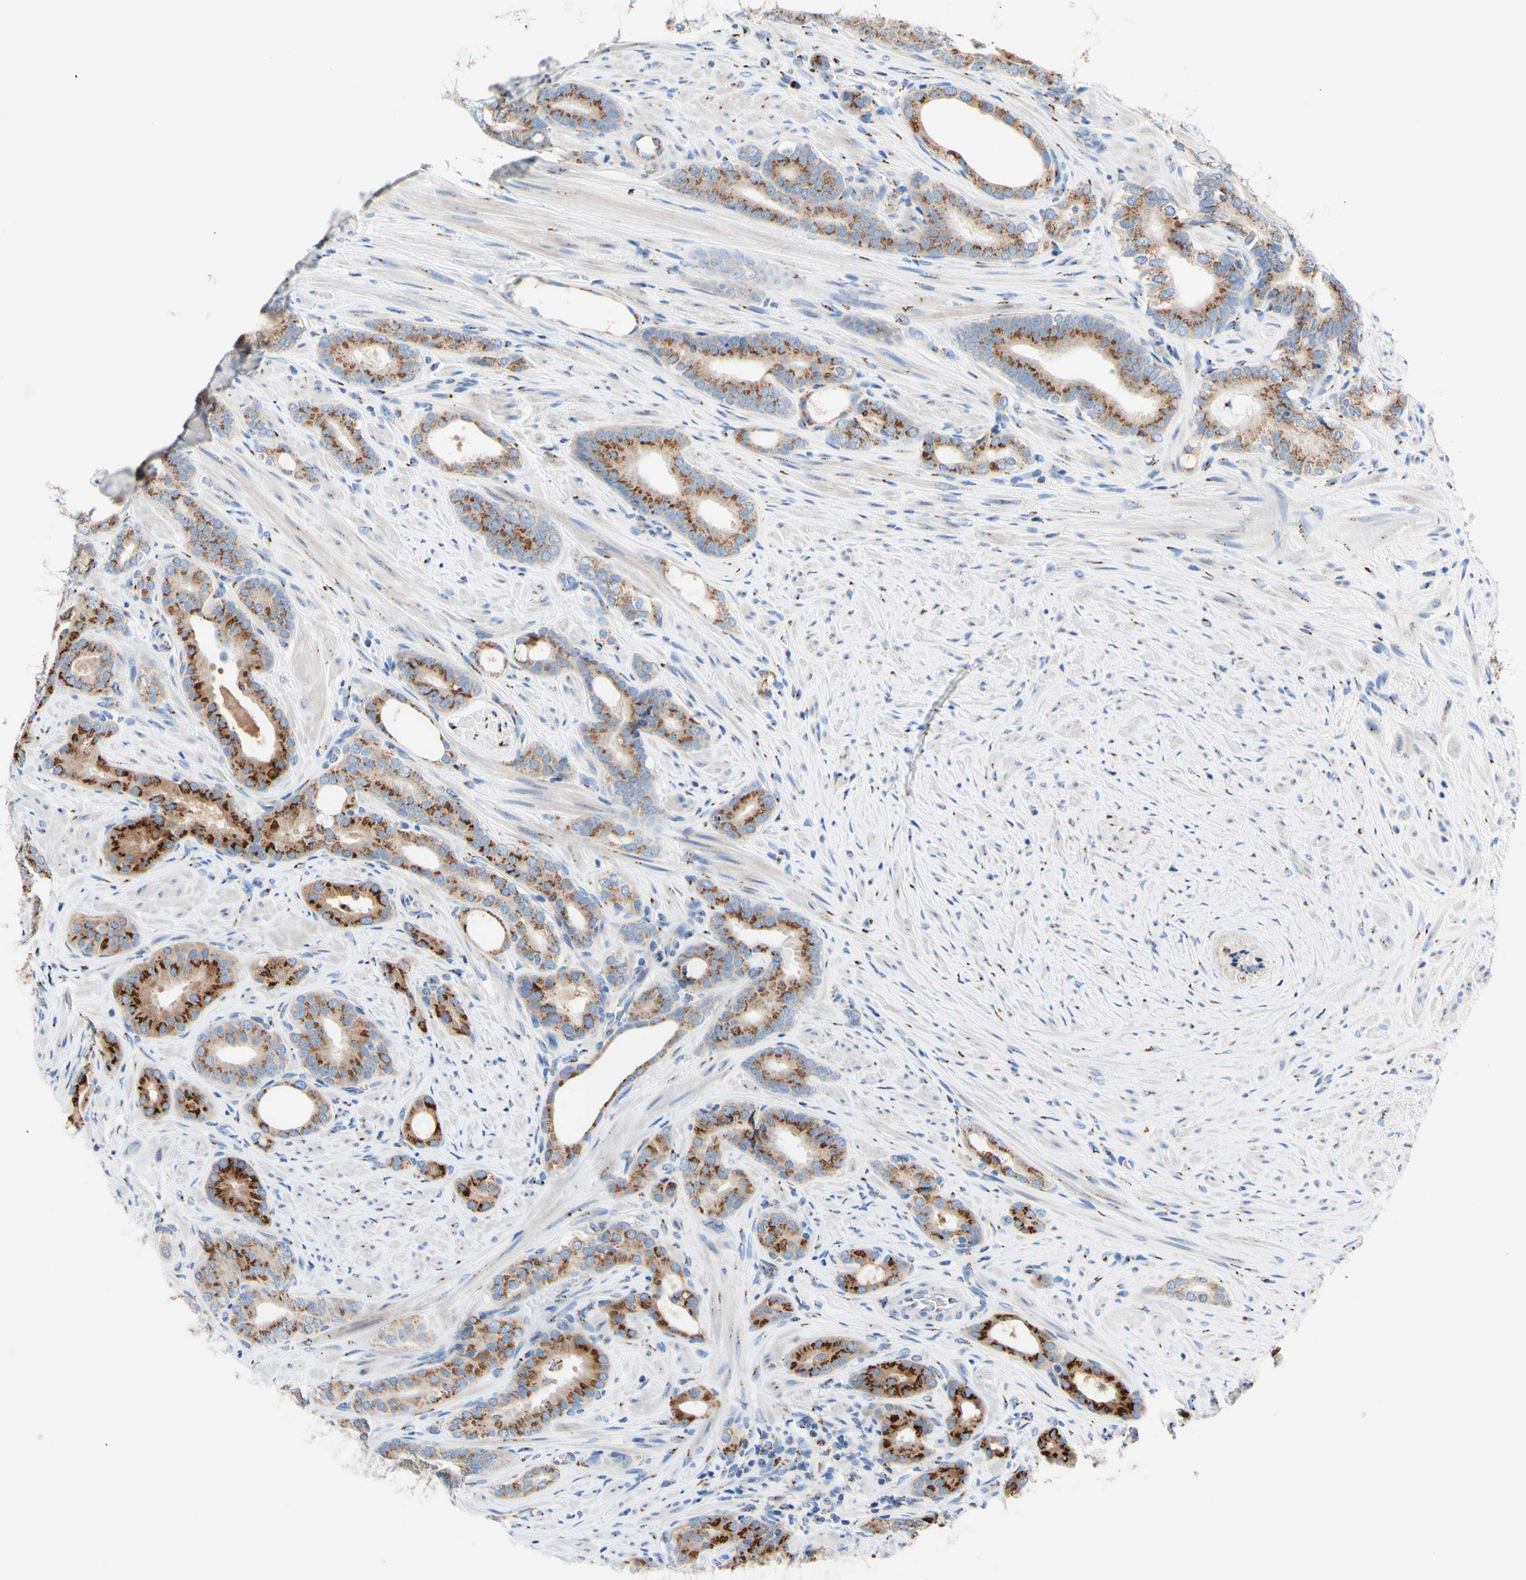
{"staining": {"intensity": "moderate", "quantity": ">75%", "location": "cytoplasmic/membranous"}, "tissue": "prostate cancer", "cell_type": "Tumor cells", "image_type": "cancer", "snomed": [{"axis": "morphology", "description": "Adenocarcinoma, Low grade"}, {"axis": "topography", "description": "Prostate"}], "caption": "Human prostate low-grade adenocarcinoma stained for a protein (brown) demonstrates moderate cytoplasmic/membranous positive staining in about >75% of tumor cells.", "gene": "GALNT2", "patient": {"sex": "male", "age": 63}}